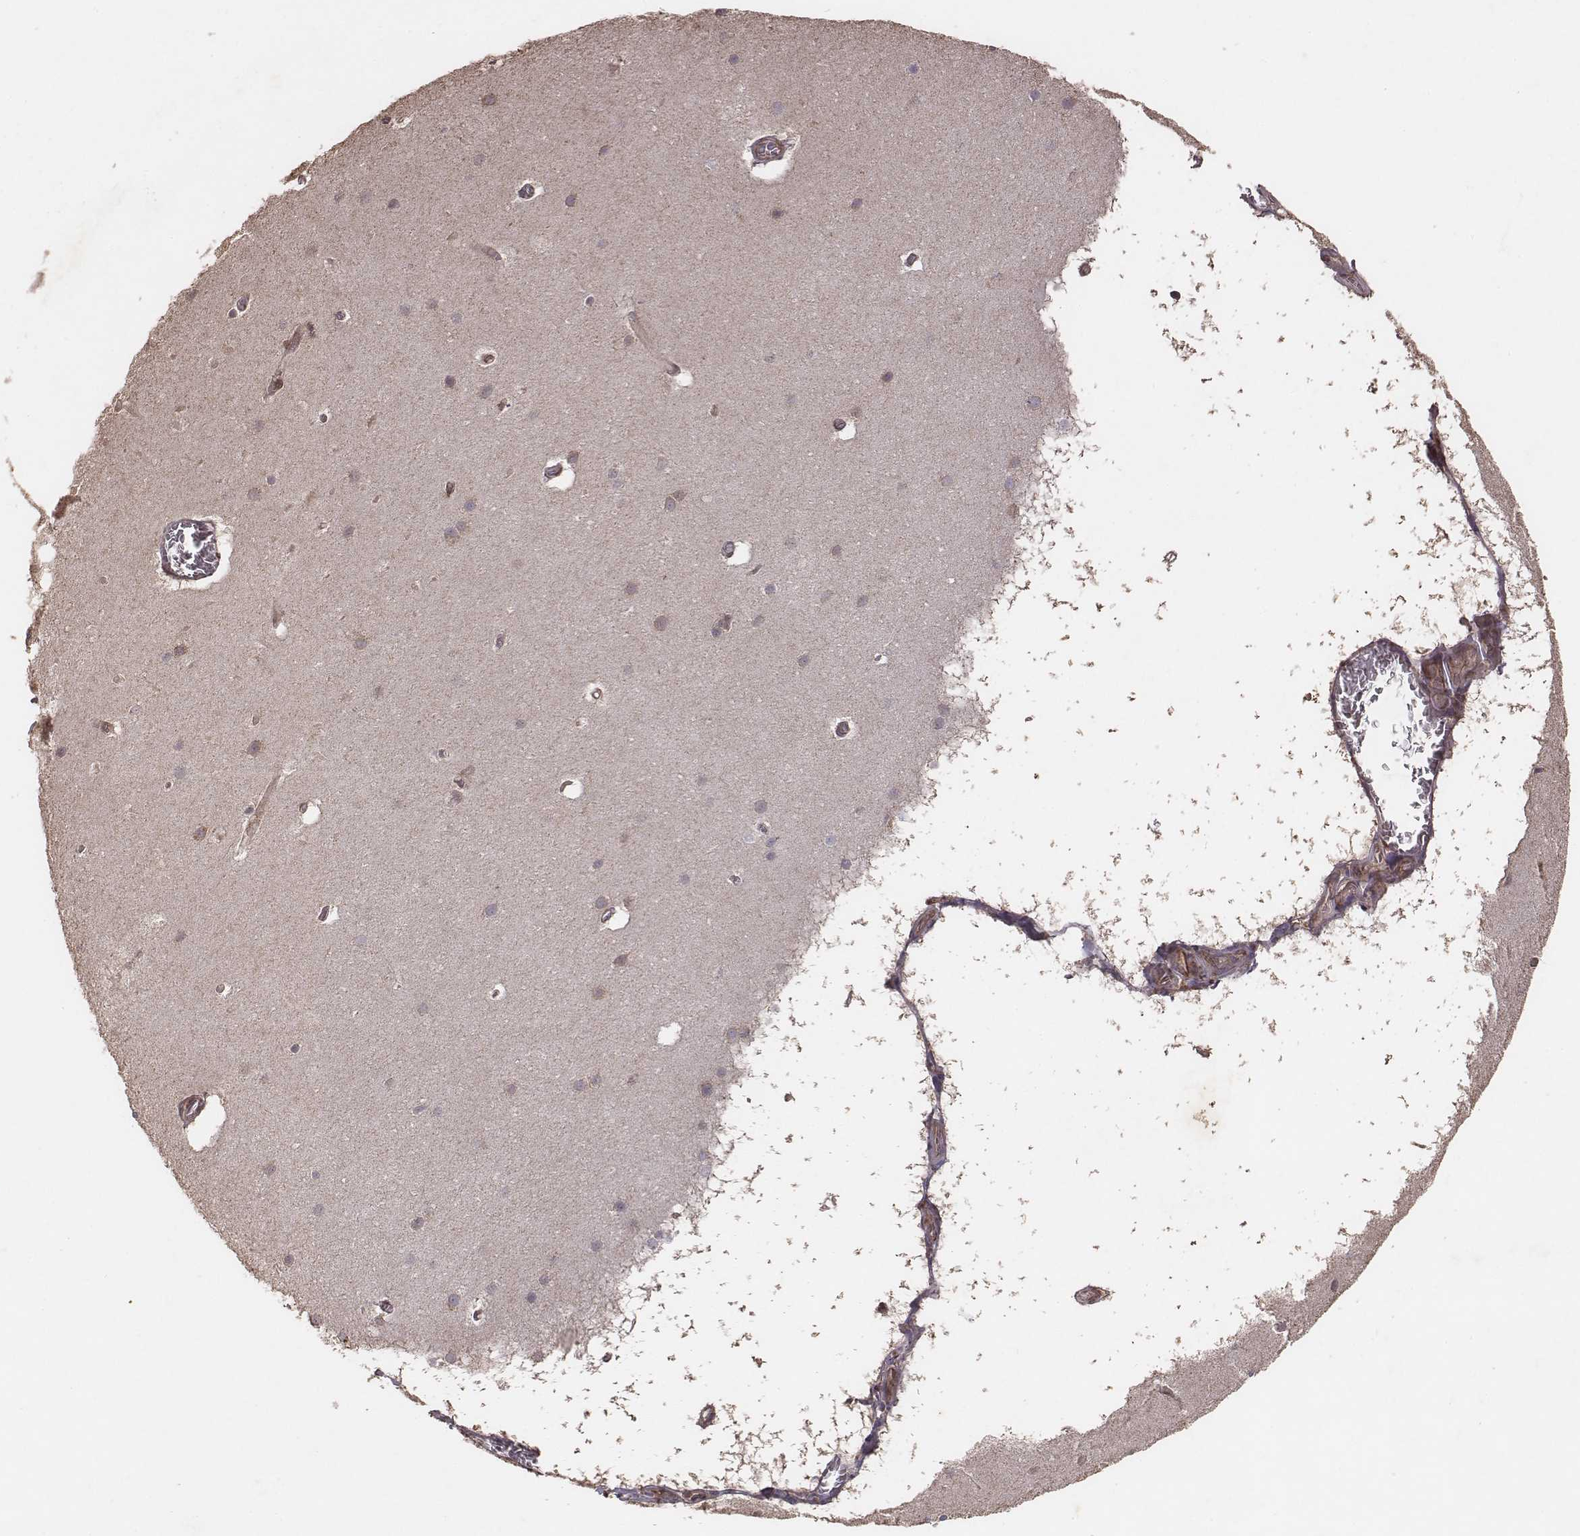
{"staining": {"intensity": "weak", "quantity": "<25%", "location": "cytoplasmic/membranous"}, "tissue": "cerebellum", "cell_type": "Cells in granular layer", "image_type": "normal", "snomed": [{"axis": "morphology", "description": "Normal tissue, NOS"}, {"axis": "topography", "description": "Cerebellum"}], "caption": "This is an immunohistochemistry histopathology image of unremarkable cerebellum. There is no staining in cells in granular layer.", "gene": "TXLNA", "patient": {"sex": "male", "age": 70}}